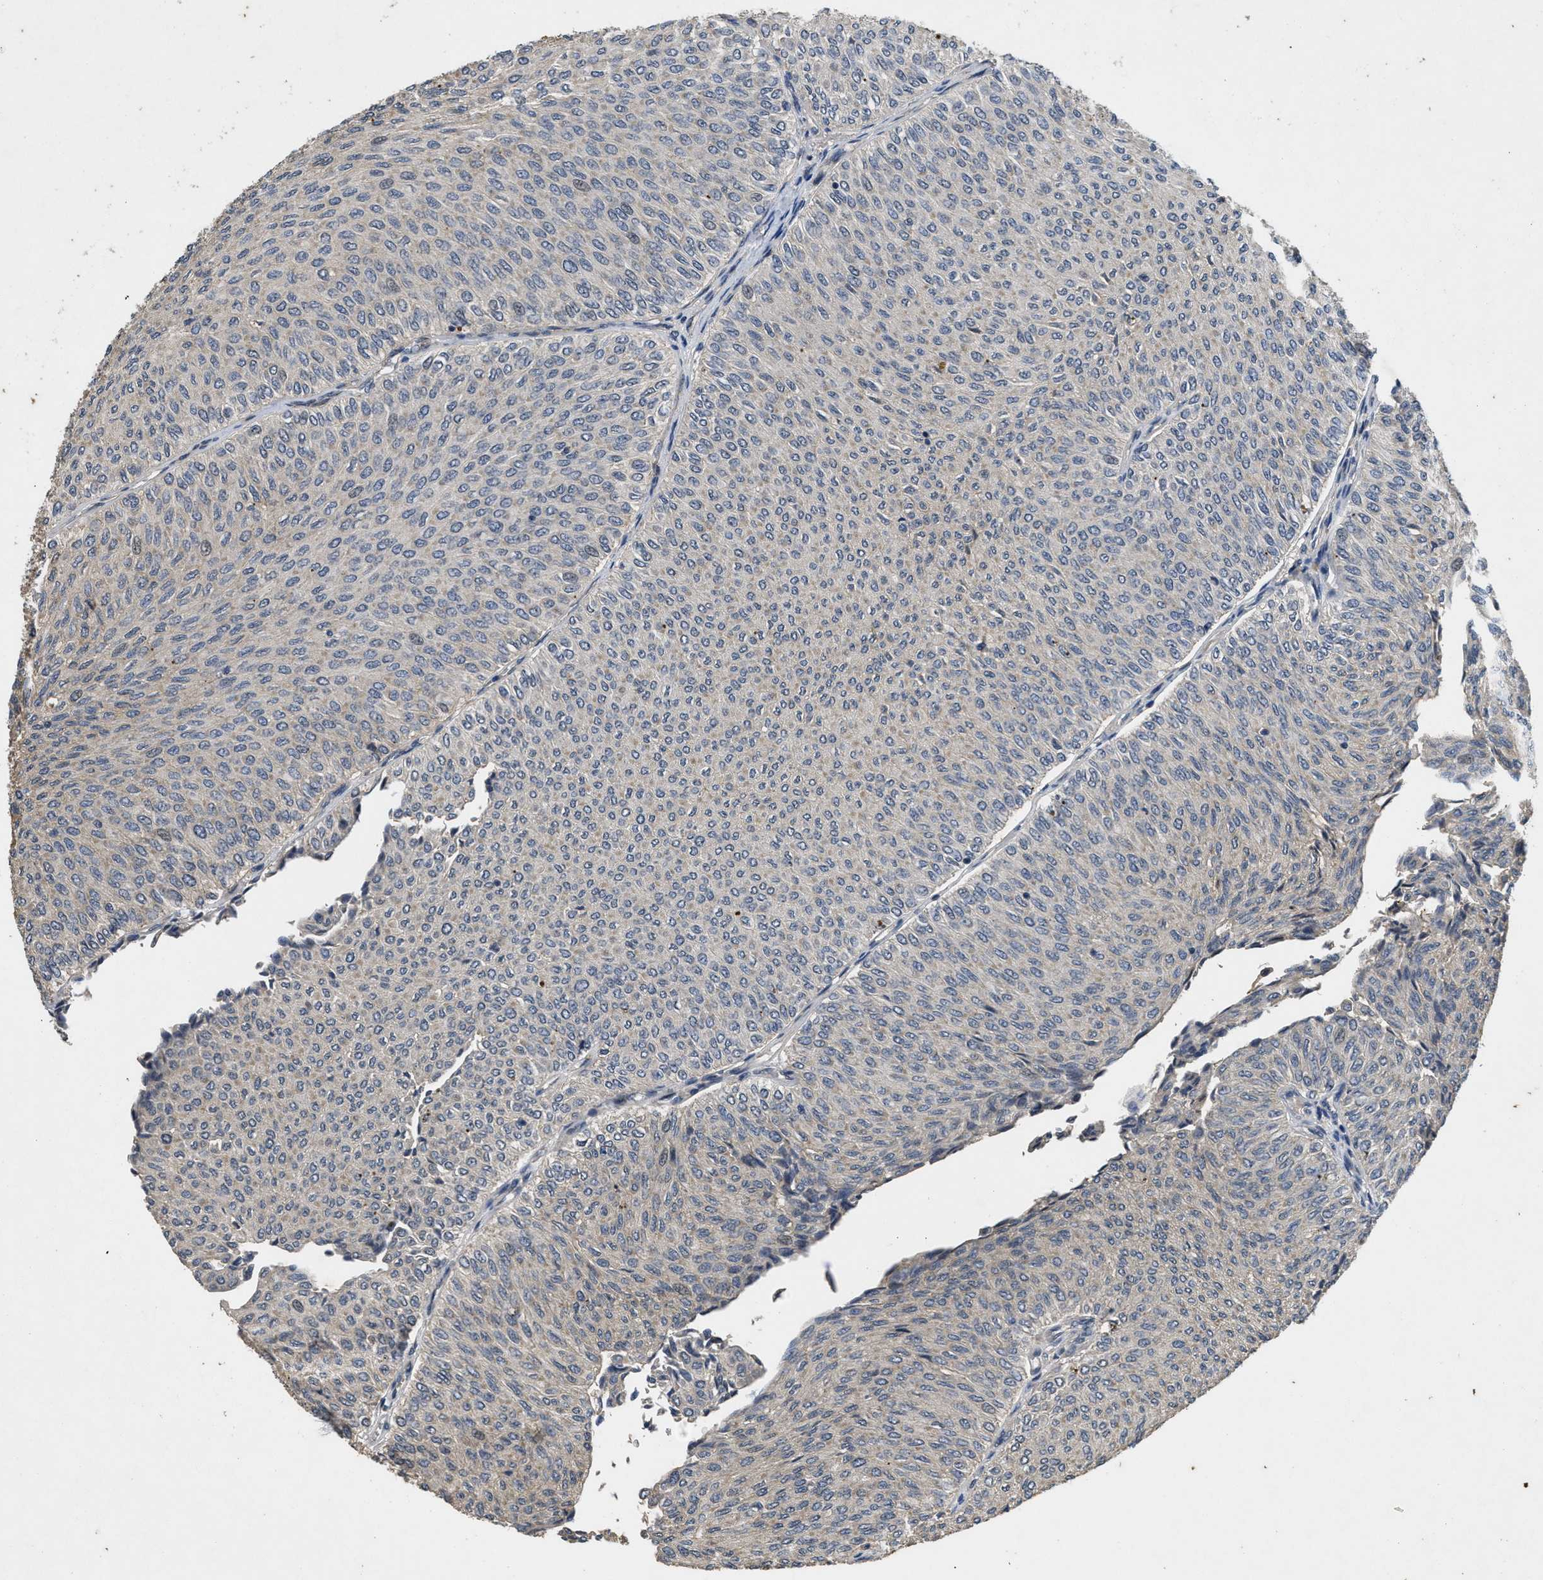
{"staining": {"intensity": "negative", "quantity": "none", "location": "none"}, "tissue": "urothelial cancer", "cell_type": "Tumor cells", "image_type": "cancer", "snomed": [{"axis": "morphology", "description": "Urothelial carcinoma, Low grade"}, {"axis": "topography", "description": "Urinary bladder"}], "caption": "Immunohistochemical staining of low-grade urothelial carcinoma displays no significant positivity in tumor cells. (DAB (3,3'-diaminobenzidine) immunohistochemistry (IHC) with hematoxylin counter stain).", "gene": "PAPOLG", "patient": {"sex": "male", "age": 78}}